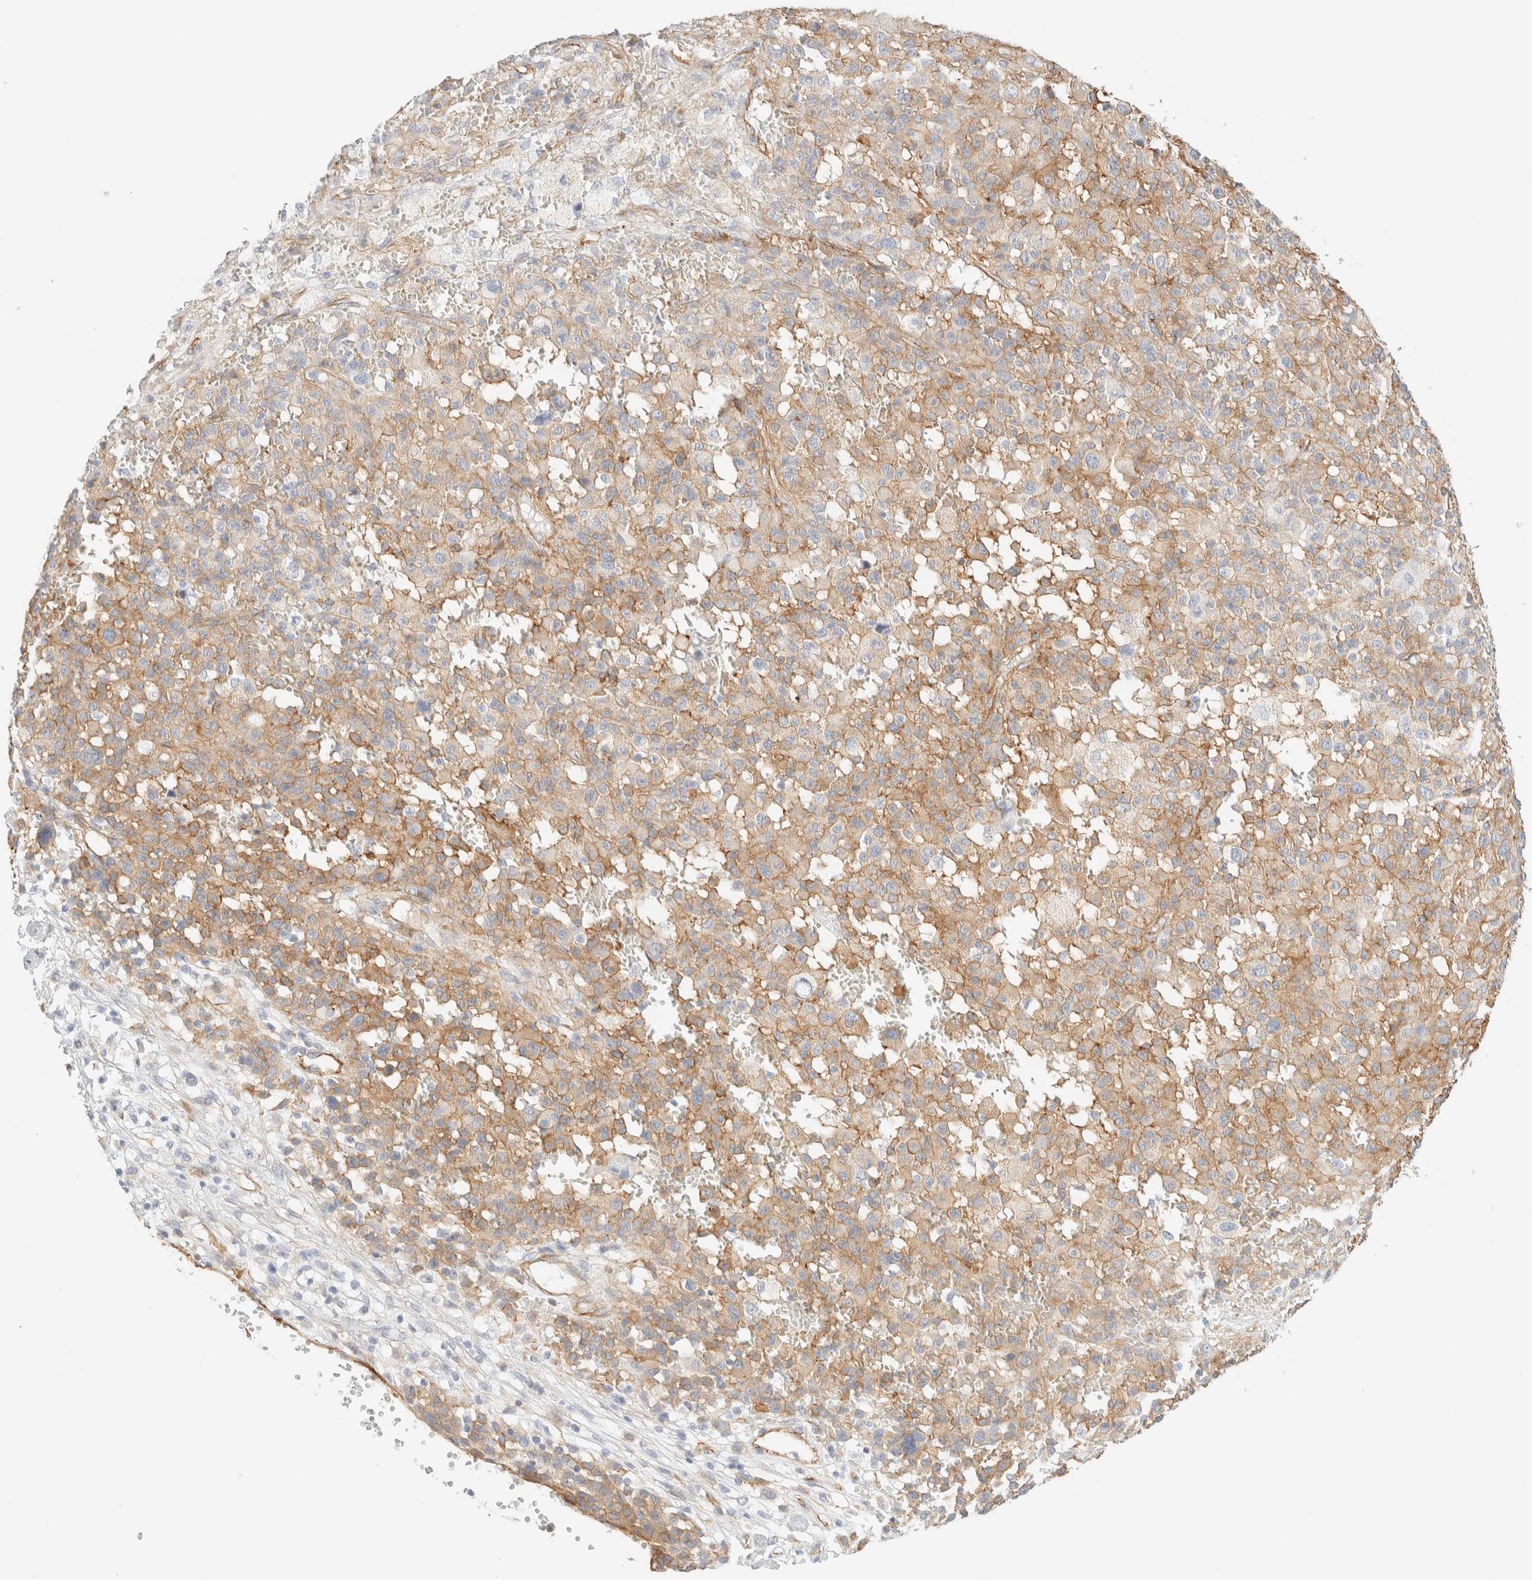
{"staining": {"intensity": "weak", "quantity": ">75%", "location": "cytoplasmic/membranous"}, "tissue": "melanoma", "cell_type": "Tumor cells", "image_type": "cancer", "snomed": [{"axis": "morphology", "description": "Malignant melanoma, Metastatic site"}, {"axis": "topography", "description": "Skin"}], "caption": "Approximately >75% of tumor cells in human malignant melanoma (metastatic site) show weak cytoplasmic/membranous protein positivity as visualized by brown immunohistochemical staining.", "gene": "CYB5R4", "patient": {"sex": "female", "age": 74}}